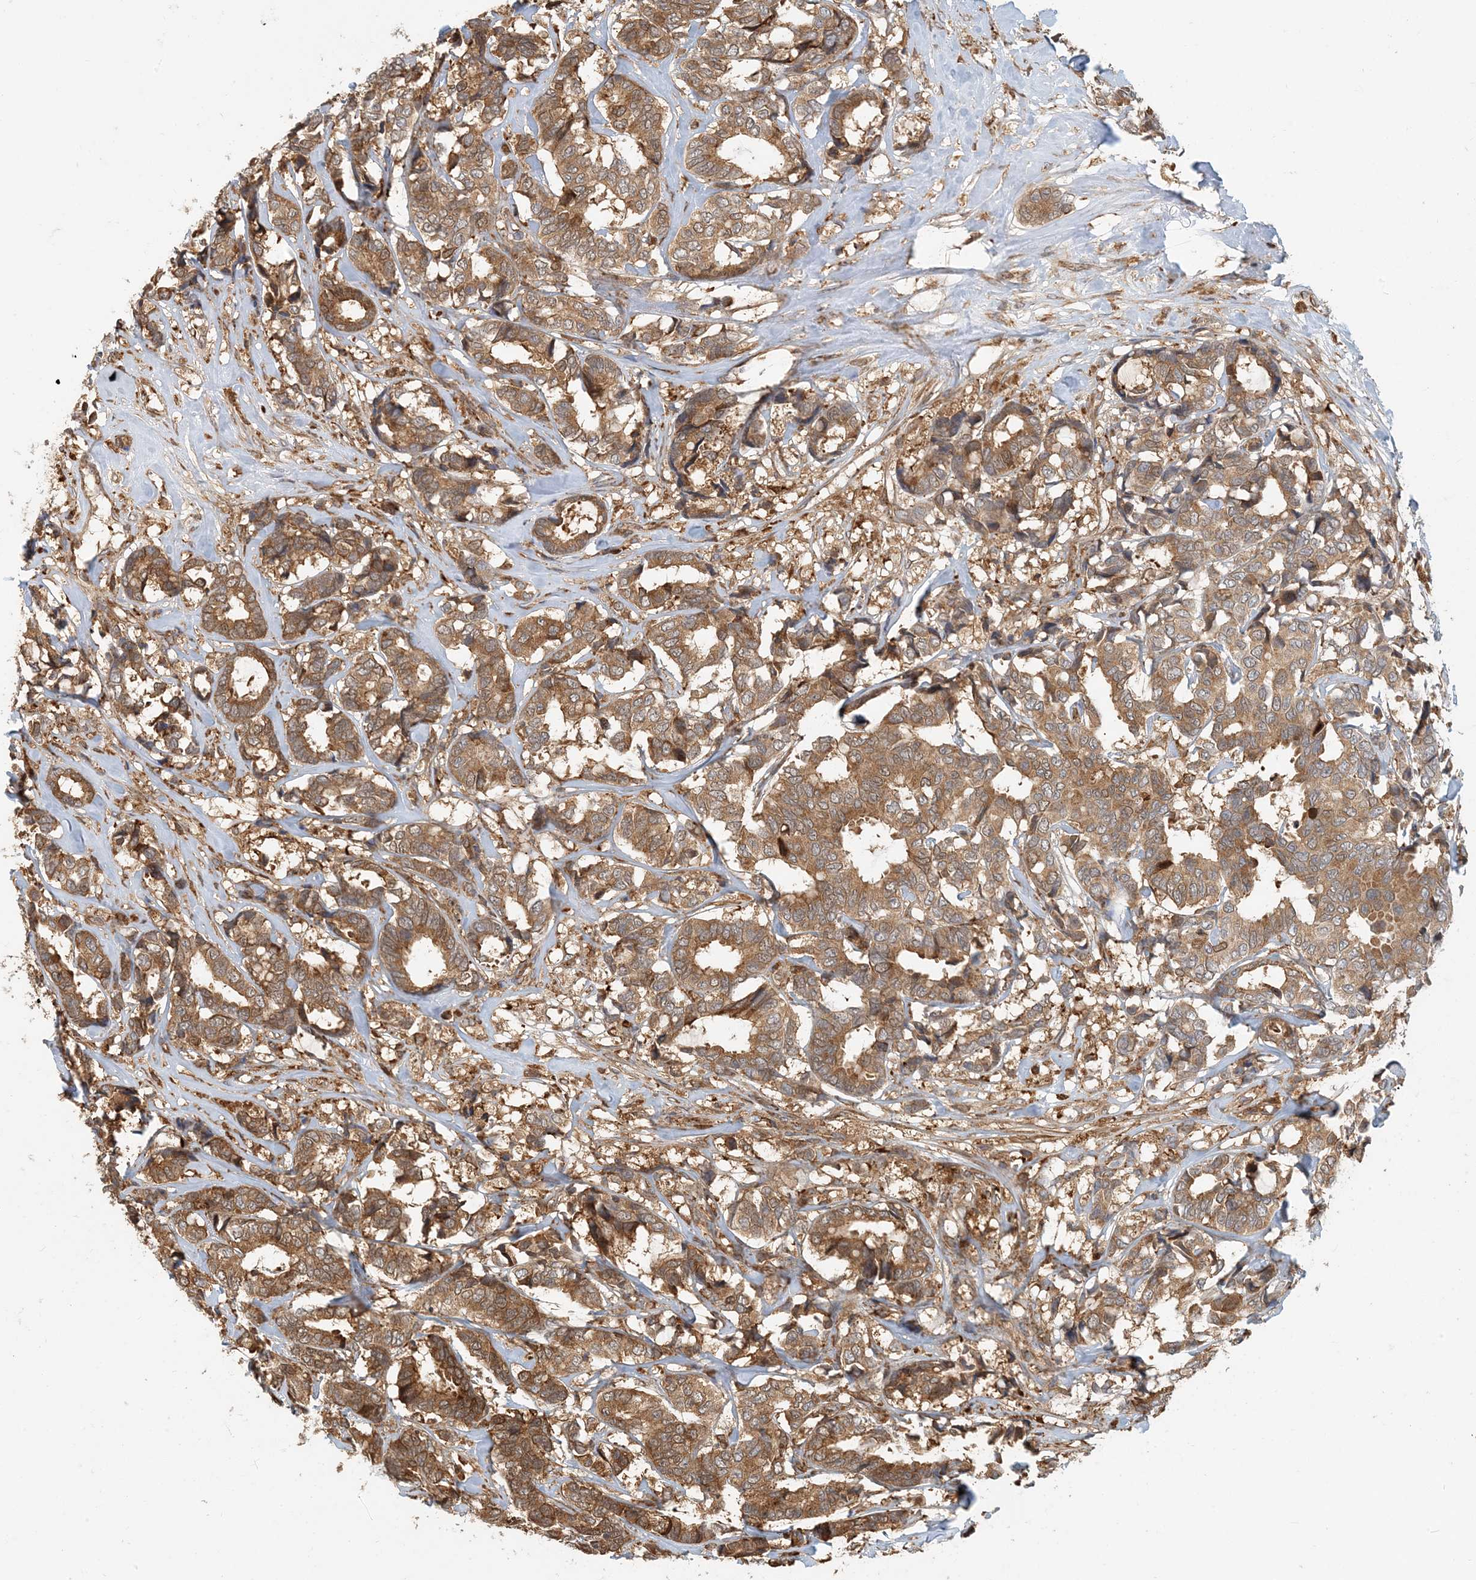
{"staining": {"intensity": "moderate", "quantity": ">75%", "location": "cytoplasmic/membranous"}, "tissue": "breast cancer", "cell_type": "Tumor cells", "image_type": "cancer", "snomed": [{"axis": "morphology", "description": "Duct carcinoma"}, {"axis": "topography", "description": "Breast"}], "caption": "Breast cancer stained with DAB immunohistochemistry demonstrates medium levels of moderate cytoplasmic/membranous staining in approximately >75% of tumor cells.", "gene": "HNMT", "patient": {"sex": "female", "age": 87}}